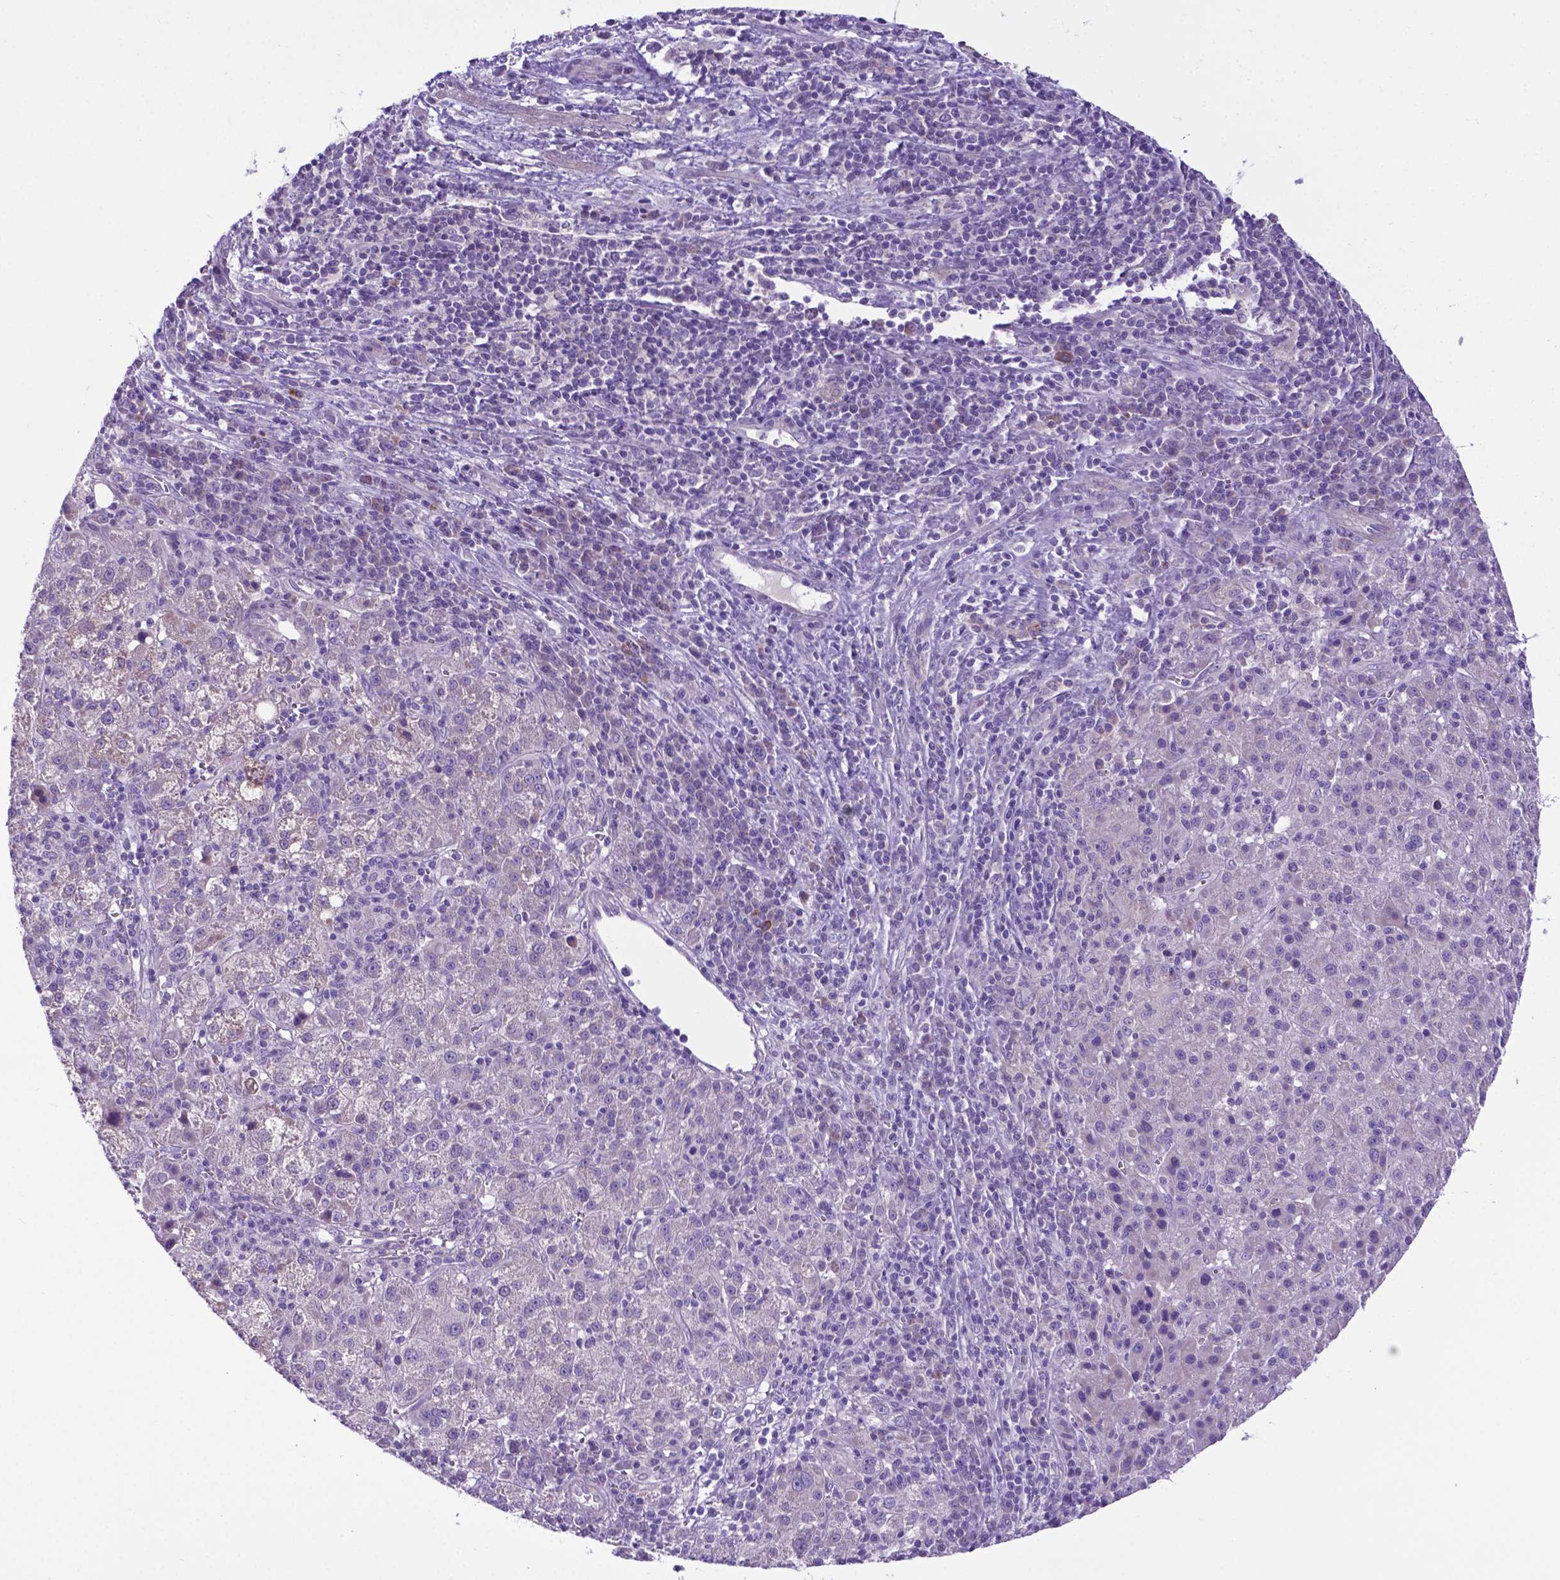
{"staining": {"intensity": "negative", "quantity": "none", "location": "none"}, "tissue": "liver cancer", "cell_type": "Tumor cells", "image_type": "cancer", "snomed": [{"axis": "morphology", "description": "Carcinoma, Hepatocellular, NOS"}, {"axis": "topography", "description": "Liver"}], "caption": "The image exhibits no staining of tumor cells in liver hepatocellular carcinoma.", "gene": "ADRA2B", "patient": {"sex": "female", "age": 60}}